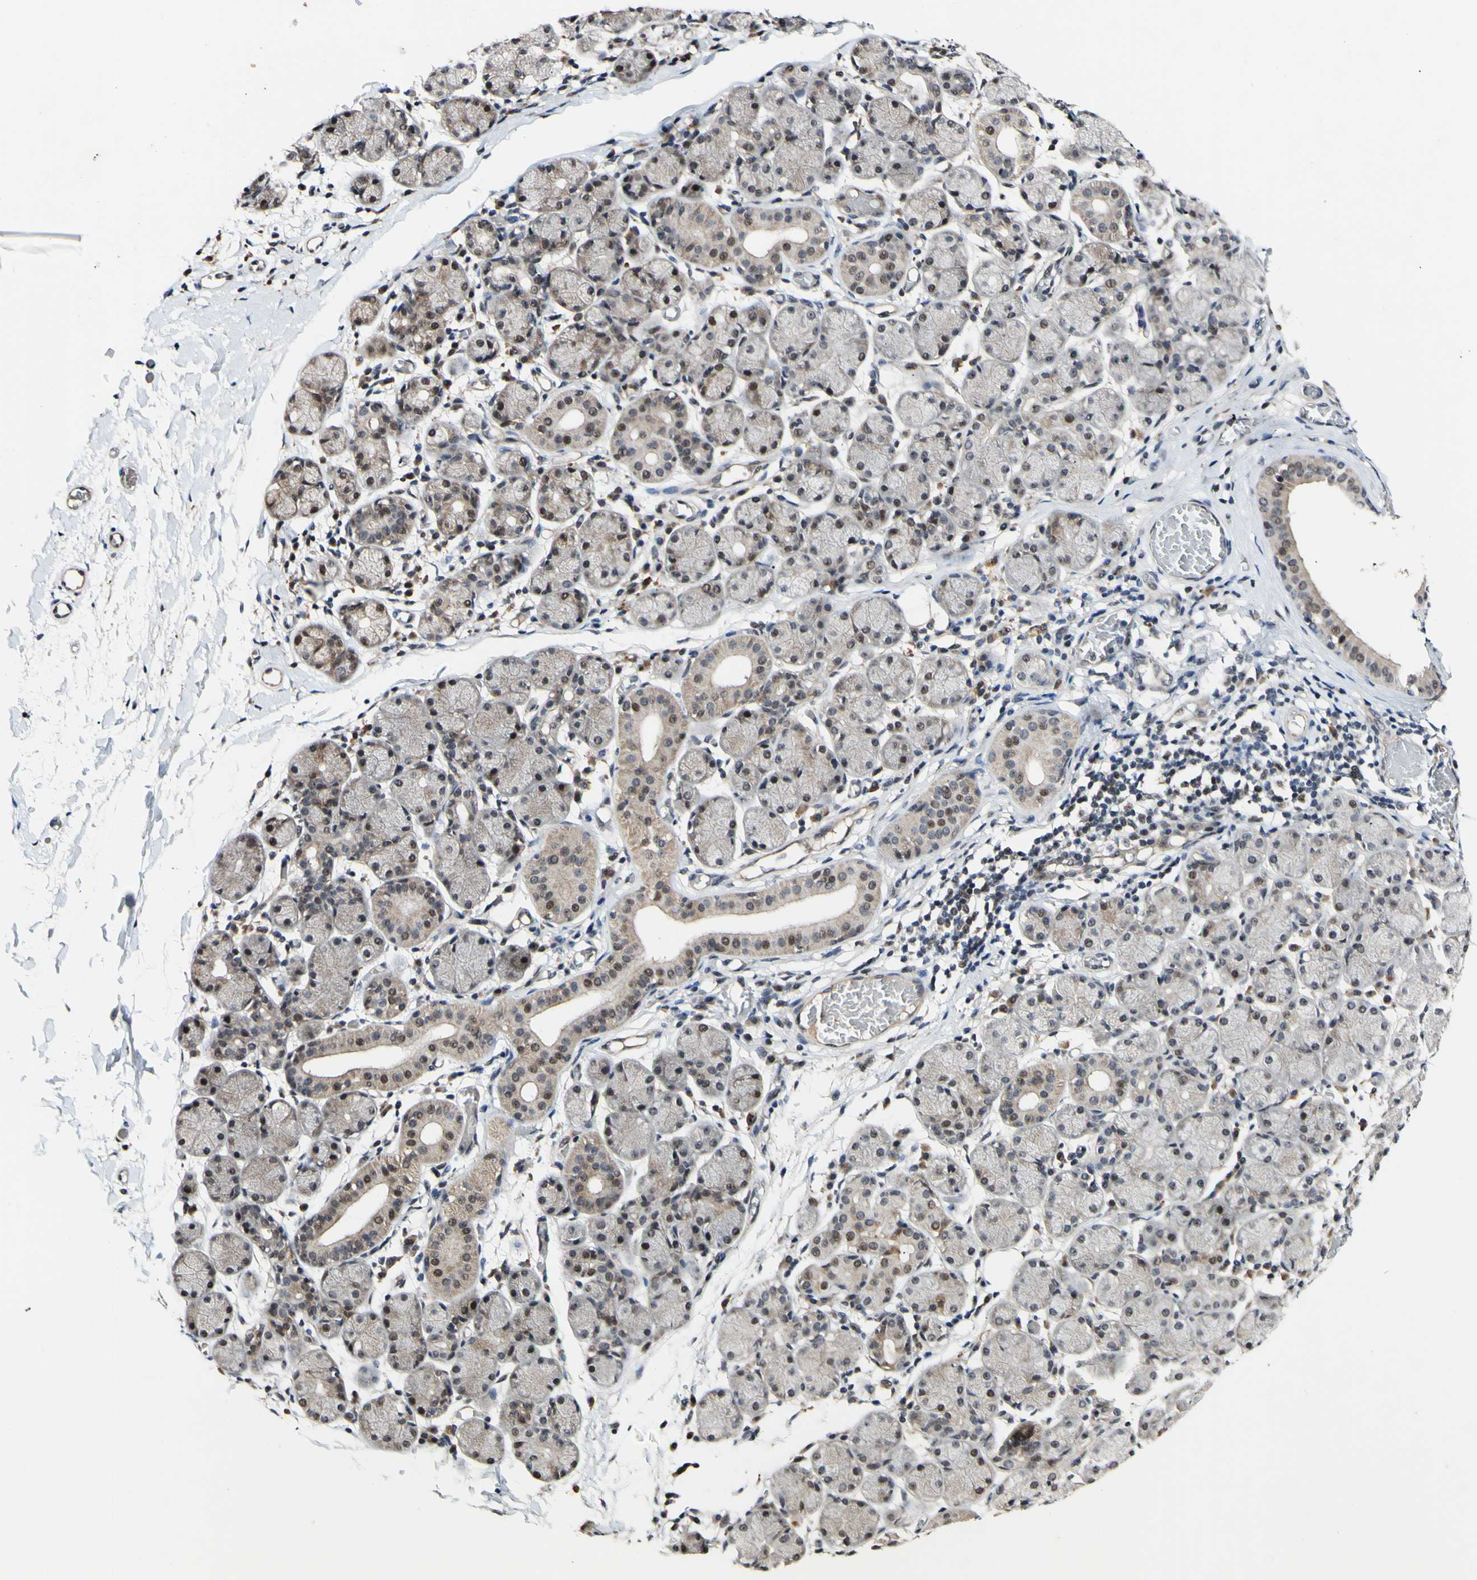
{"staining": {"intensity": "moderate", "quantity": "<25%", "location": "cytoplasmic/membranous,nuclear"}, "tissue": "salivary gland", "cell_type": "Glandular cells", "image_type": "normal", "snomed": [{"axis": "morphology", "description": "Normal tissue, NOS"}, {"axis": "topography", "description": "Salivary gland"}], "caption": "Immunohistochemical staining of benign salivary gland displays low levels of moderate cytoplasmic/membranous,nuclear positivity in about <25% of glandular cells. (brown staining indicates protein expression, while blue staining denotes nuclei).", "gene": "POLR2F", "patient": {"sex": "female", "age": 24}}